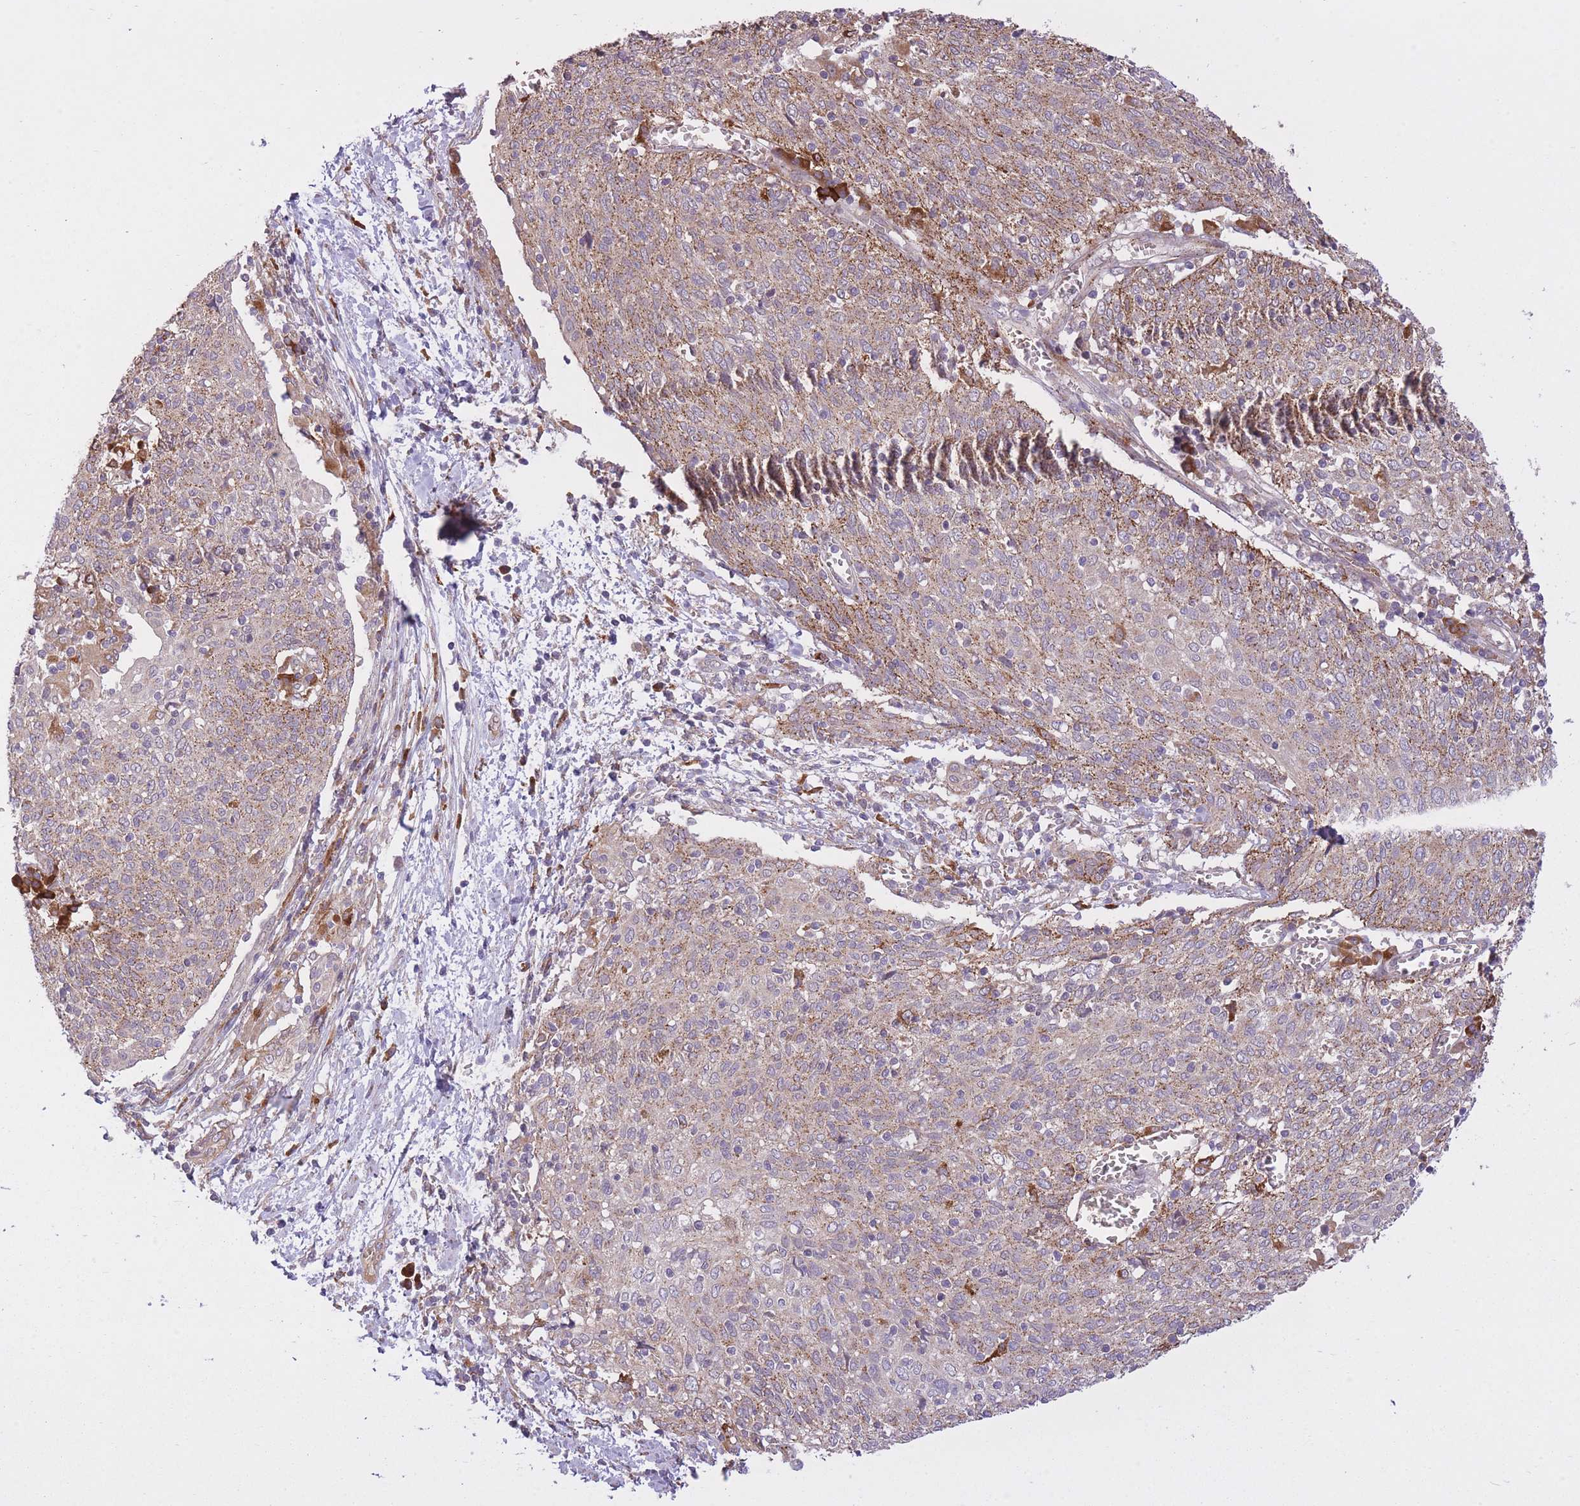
{"staining": {"intensity": "moderate", "quantity": ">75%", "location": "cytoplasmic/membranous"}, "tissue": "cervical cancer", "cell_type": "Tumor cells", "image_type": "cancer", "snomed": [{"axis": "morphology", "description": "Squamous cell carcinoma, NOS"}, {"axis": "topography", "description": "Cervix"}], "caption": "An immunohistochemistry (IHC) micrograph of tumor tissue is shown. Protein staining in brown labels moderate cytoplasmic/membranous positivity in cervical squamous cell carcinoma within tumor cells. (DAB (3,3'-diaminobenzidine) IHC with brightfield microscopy, high magnification).", "gene": "POLR3F", "patient": {"sex": "female", "age": 52}}